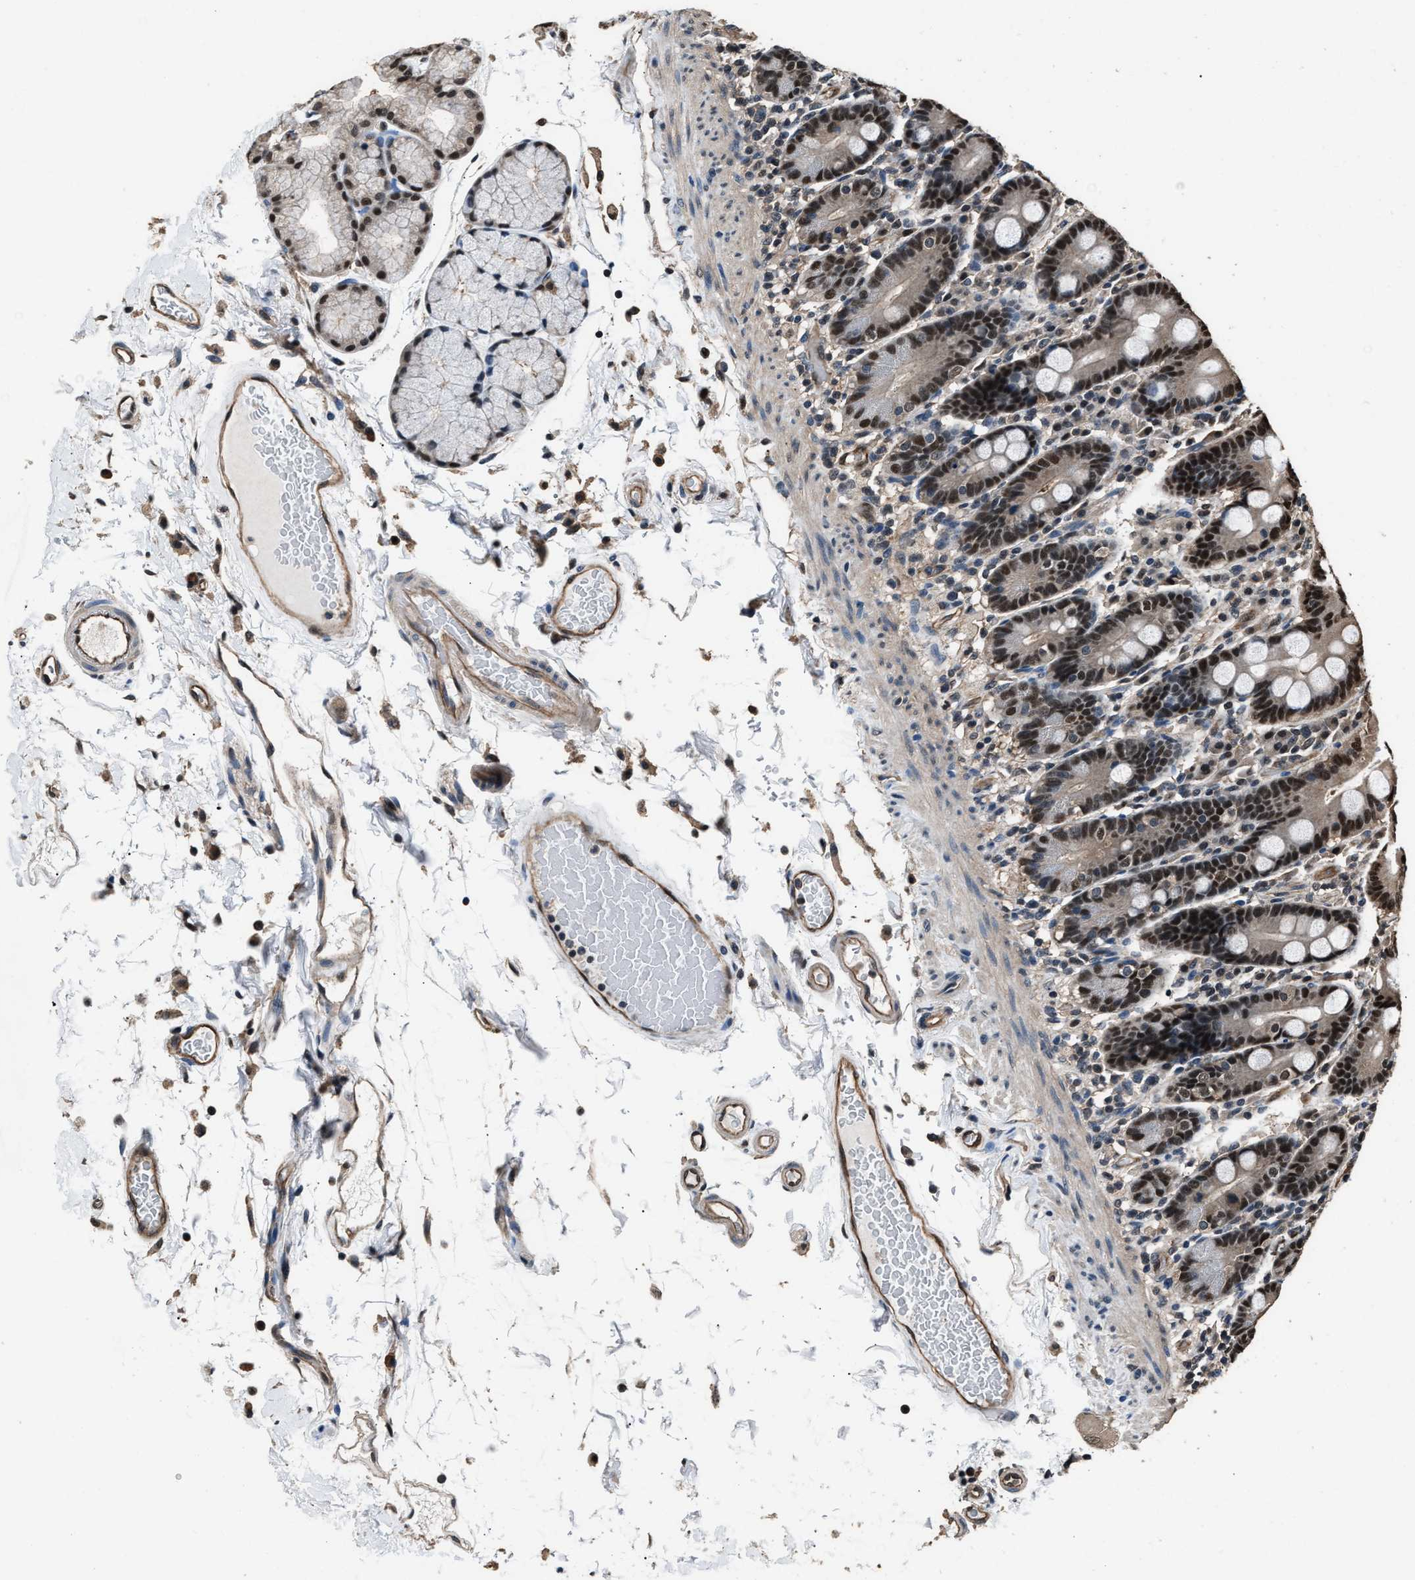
{"staining": {"intensity": "strong", "quantity": "25%-75%", "location": "nuclear"}, "tissue": "duodenum", "cell_type": "Glandular cells", "image_type": "normal", "snomed": [{"axis": "morphology", "description": "Normal tissue, NOS"}, {"axis": "topography", "description": "Small intestine, NOS"}], "caption": "Approximately 25%-75% of glandular cells in unremarkable duodenum exhibit strong nuclear protein expression as visualized by brown immunohistochemical staining.", "gene": "DFFA", "patient": {"sex": "female", "age": 71}}